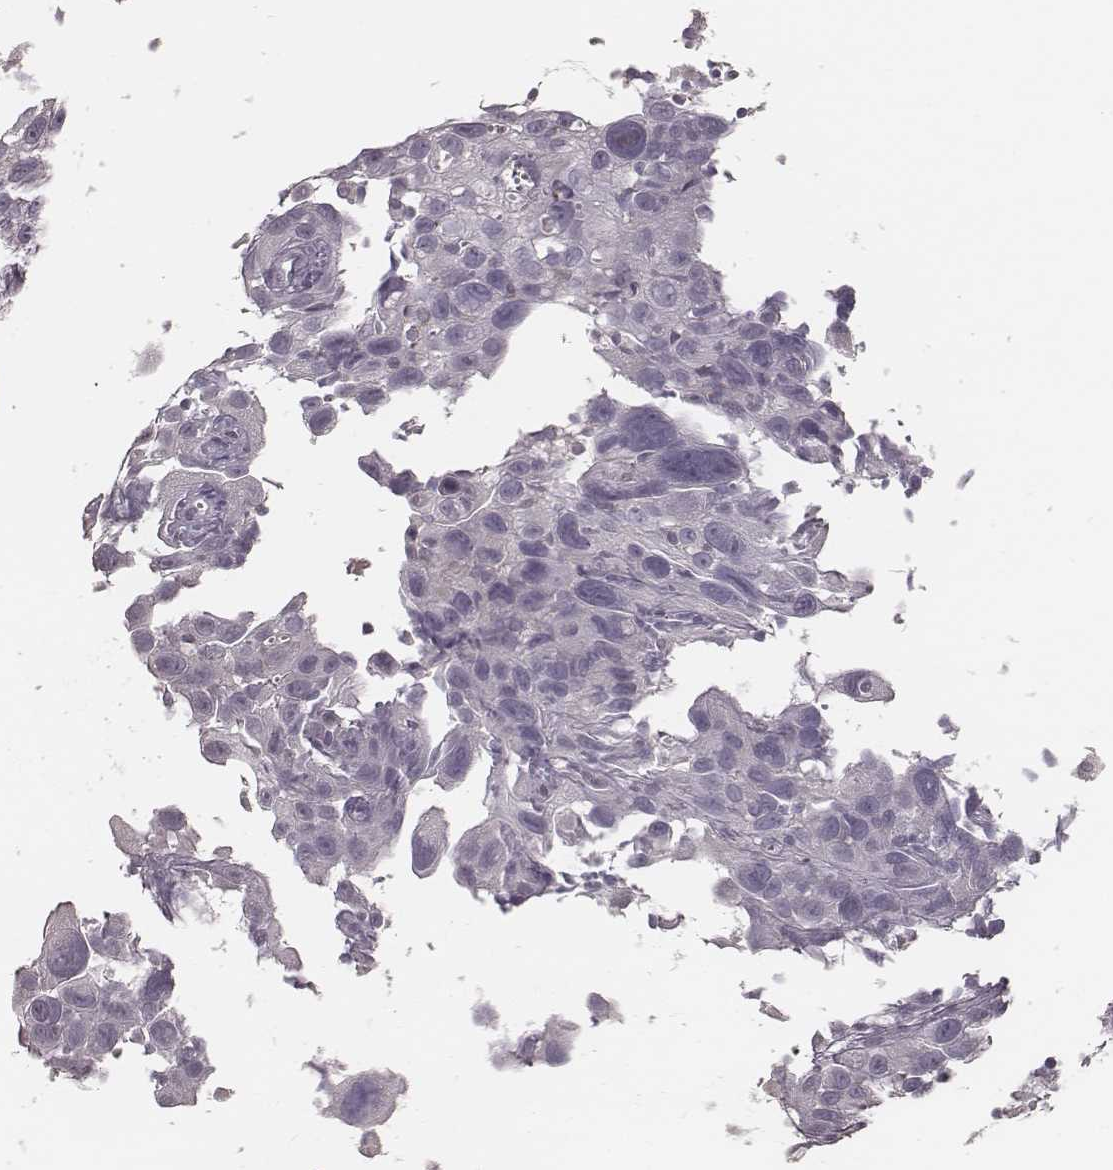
{"staining": {"intensity": "negative", "quantity": "none", "location": "none"}, "tissue": "cervical cancer", "cell_type": "Tumor cells", "image_type": "cancer", "snomed": [{"axis": "morphology", "description": "Squamous cell carcinoma, NOS"}, {"axis": "topography", "description": "Cervix"}], "caption": "DAB (3,3'-diaminobenzidine) immunohistochemical staining of cervical cancer (squamous cell carcinoma) exhibits no significant expression in tumor cells. (Stains: DAB IHC with hematoxylin counter stain, Microscopy: brightfield microscopy at high magnification).", "gene": "MSX1", "patient": {"sex": "female", "age": 37}}